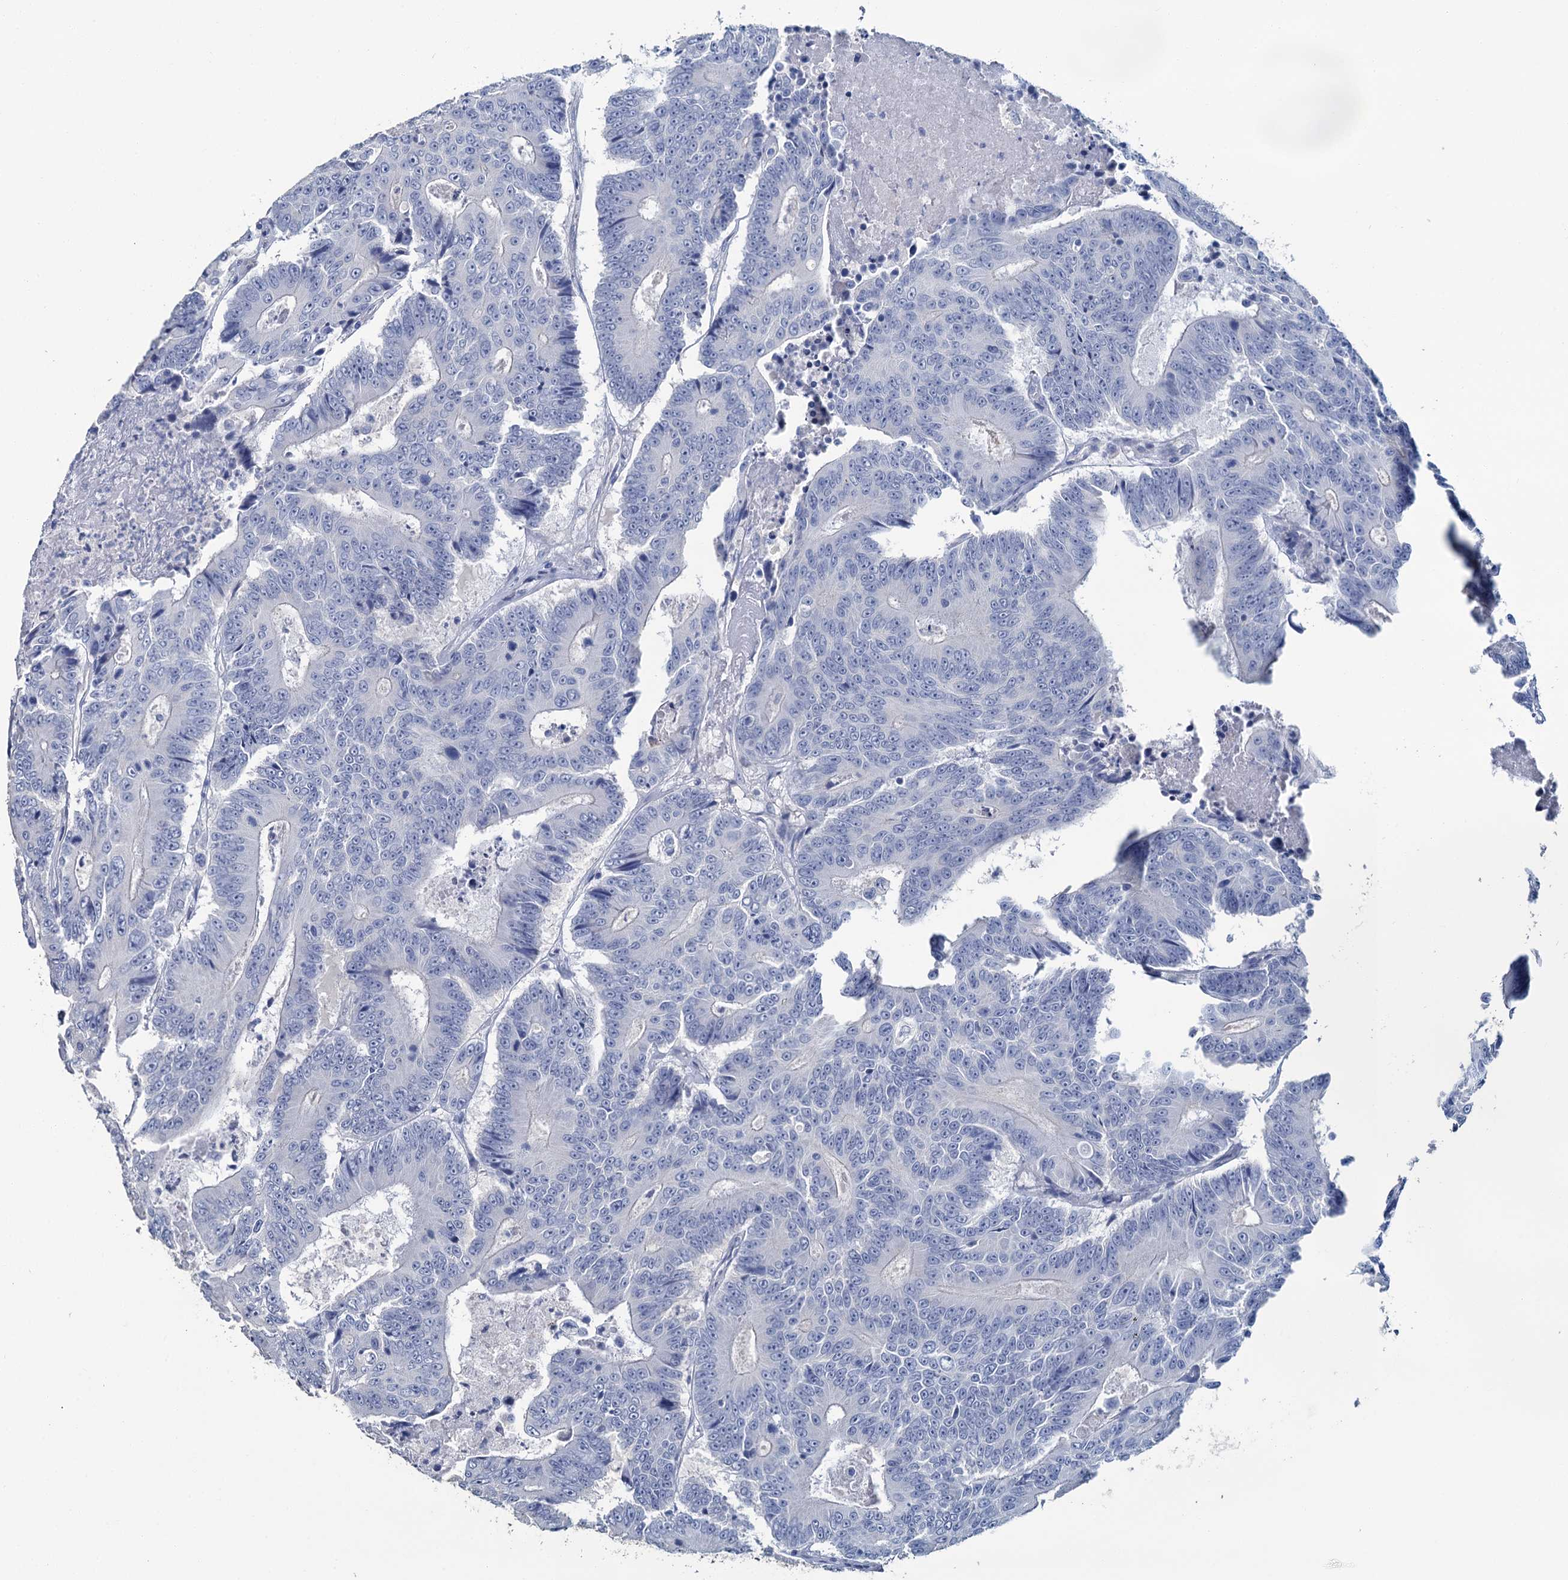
{"staining": {"intensity": "negative", "quantity": "none", "location": "none"}, "tissue": "colorectal cancer", "cell_type": "Tumor cells", "image_type": "cancer", "snomed": [{"axis": "morphology", "description": "Adenocarcinoma, NOS"}, {"axis": "topography", "description": "Colon"}], "caption": "The photomicrograph displays no significant positivity in tumor cells of colorectal cancer (adenocarcinoma).", "gene": "SNCB", "patient": {"sex": "male", "age": 83}}